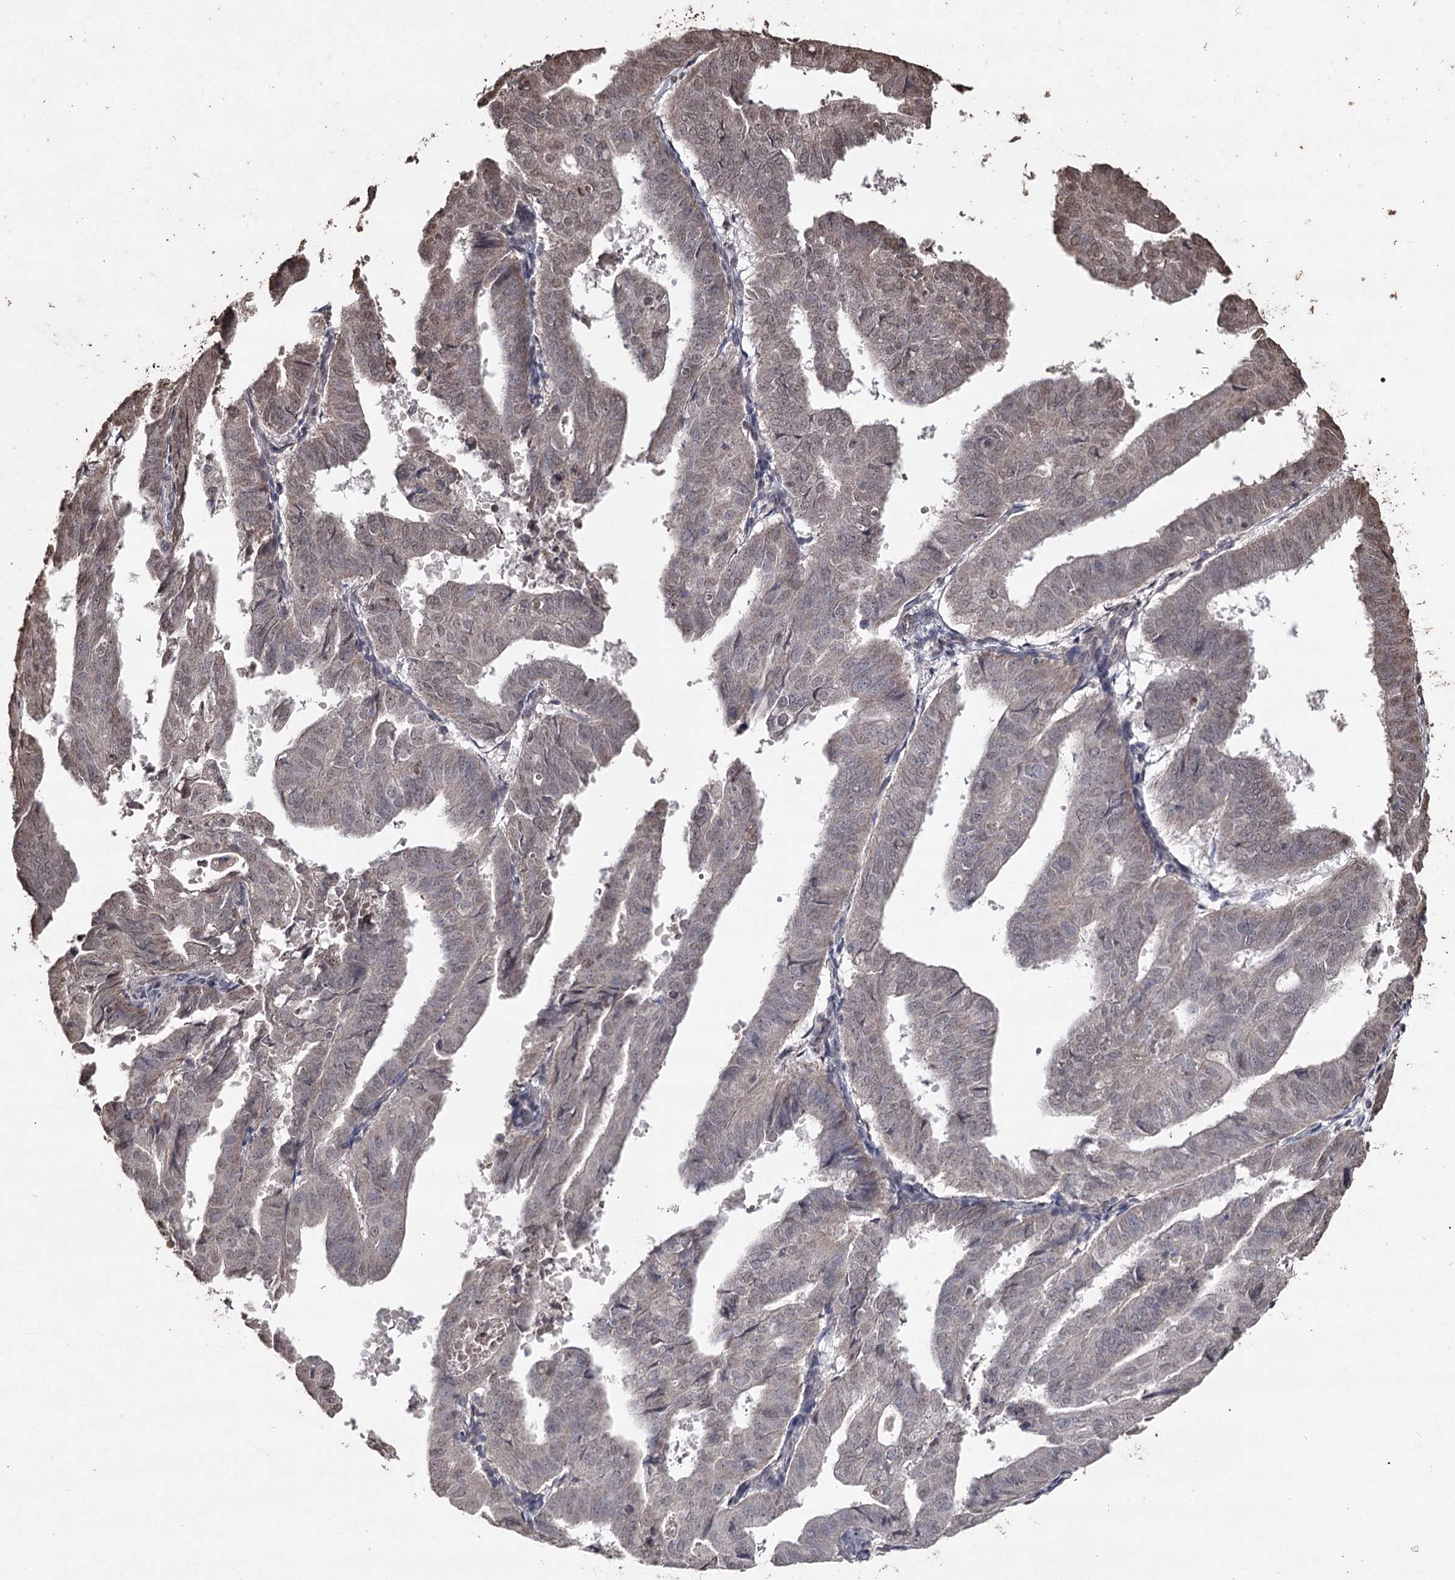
{"staining": {"intensity": "negative", "quantity": "none", "location": "none"}, "tissue": "endometrial cancer", "cell_type": "Tumor cells", "image_type": "cancer", "snomed": [{"axis": "morphology", "description": "Adenocarcinoma, NOS"}, {"axis": "topography", "description": "Uterus"}], "caption": "Immunohistochemical staining of adenocarcinoma (endometrial) exhibits no significant positivity in tumor cells.", "gene": "ATG14", "patient": {"sex": "female", "age": 77}}